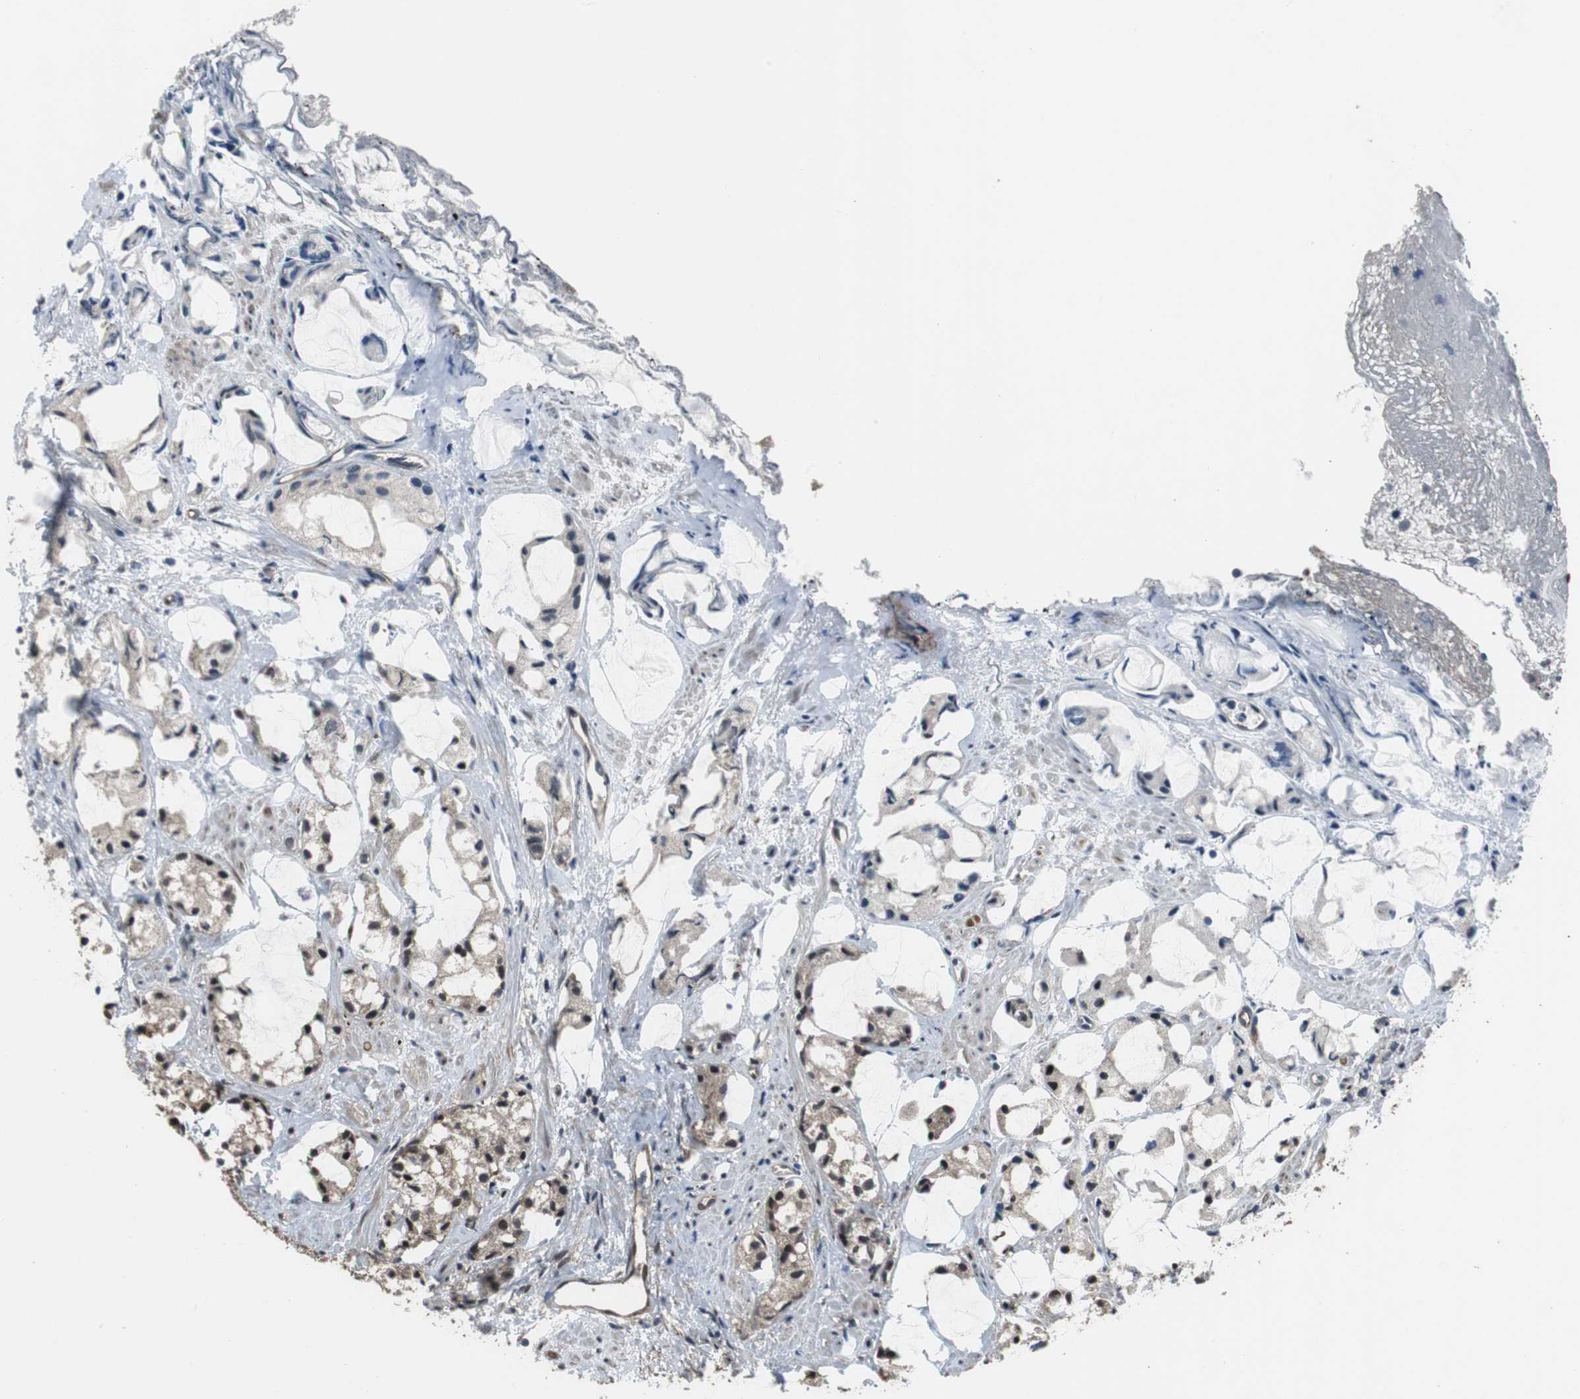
{"staining": {"intensity": "moderate", "quantity": "25%-75%", "location": "cytoplasmic/membranous,nuclear"}, "tissue": "prostate cancer", "cell_type": "Tumor cells", "image_type": "cancer", "snomed": [{"axis": "morphology", "description": "Adenocarcinoma, High grade"}, {"axis": "topography", "description": "Prostate"}], "caption": "Prostate high-grade adenocarcinoma stained with DAB IHC demonstrates medium levels of moderate cytoplasmic/membranous and nuclear expression in about 25%-75% of tumor cells.", "gene": "CHP1", "patient": {"sex": "male", "age": 85}}